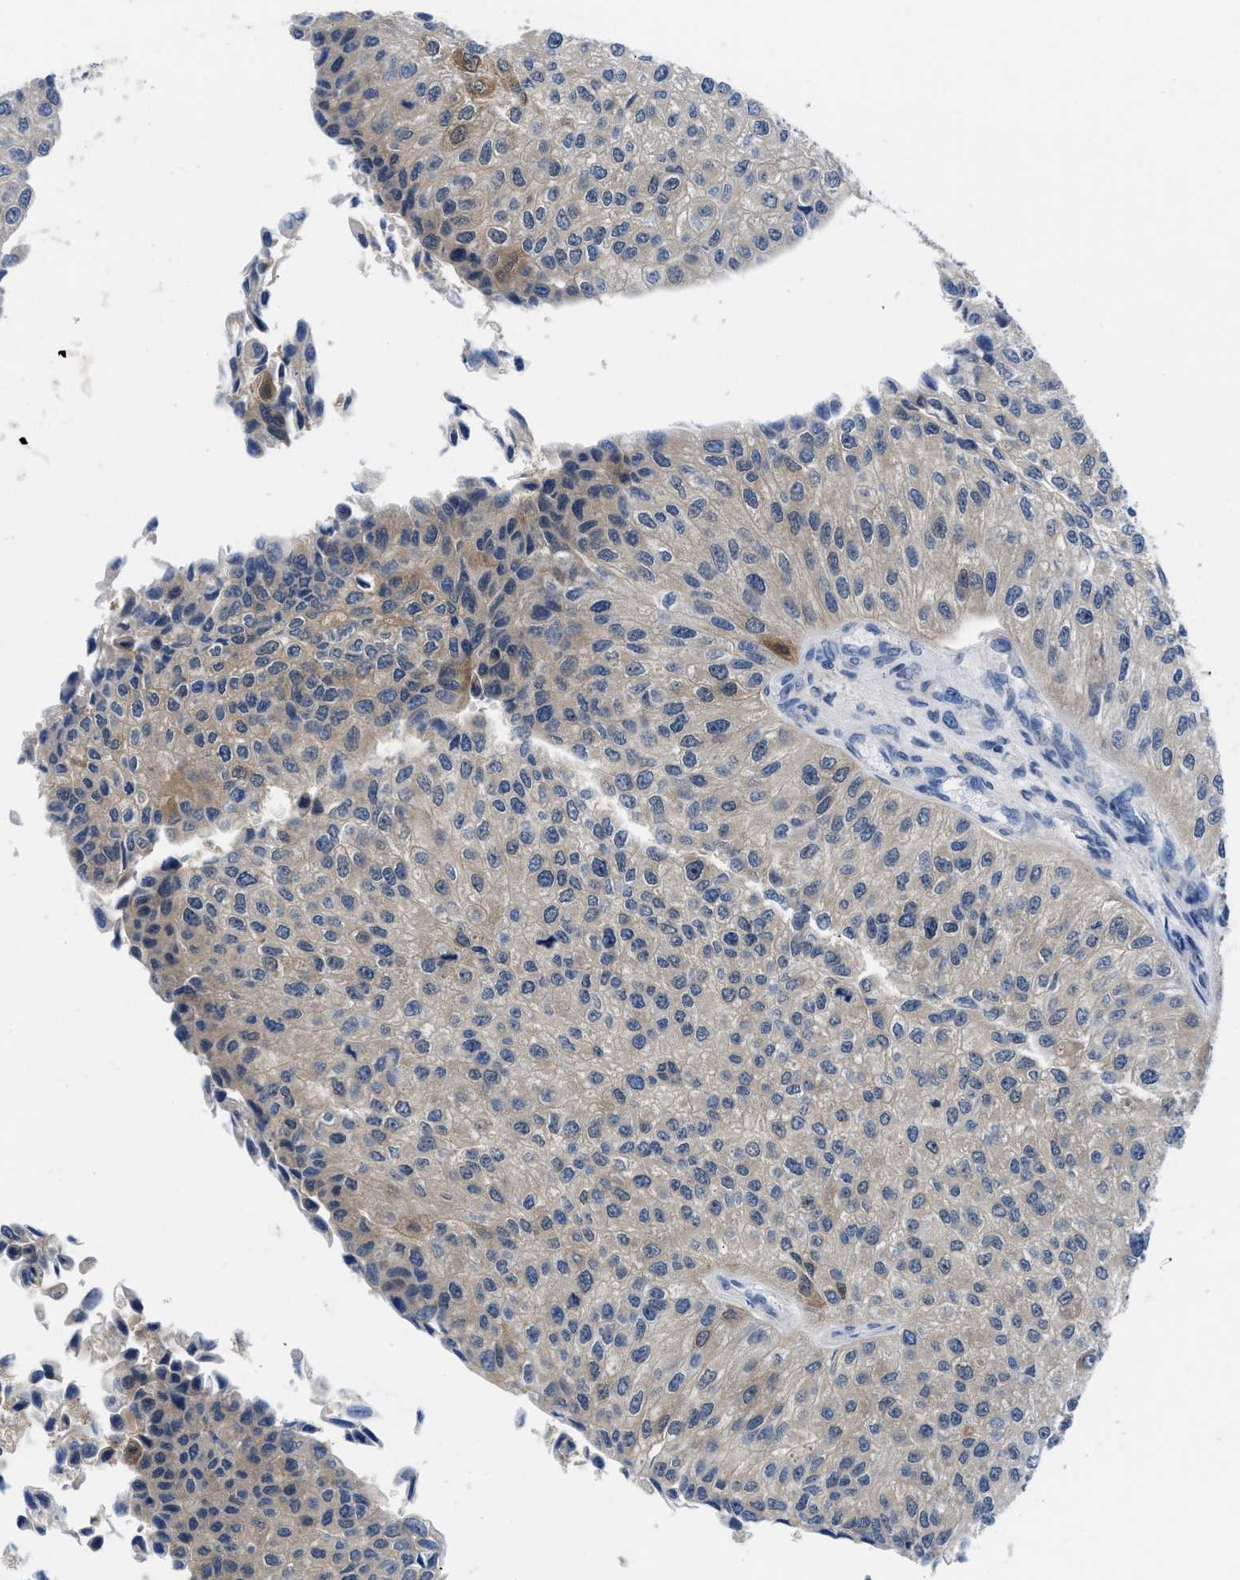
{"staining": {"intensity": "weak", "quantity": "<25%", "location": "cytoplasmic/membranous"}, "tissue": "urothelial cancer", "cell_type": "Tumor cells", "image_type": "cancer", "snomed": [{"axis": "morphology", "description": "Urothelial carcinoma, High grade"}, {"axis": "topography", "description": "Kidney"}, {"axis": "topography", "description": "Urinary bladder"}], "caption": "Urothelial cancer stained for a protein using immunohistochemistry reveals no expression tumor cells.", "gene": "CBR1", "patient": {"sex": "male", "age": 77}}